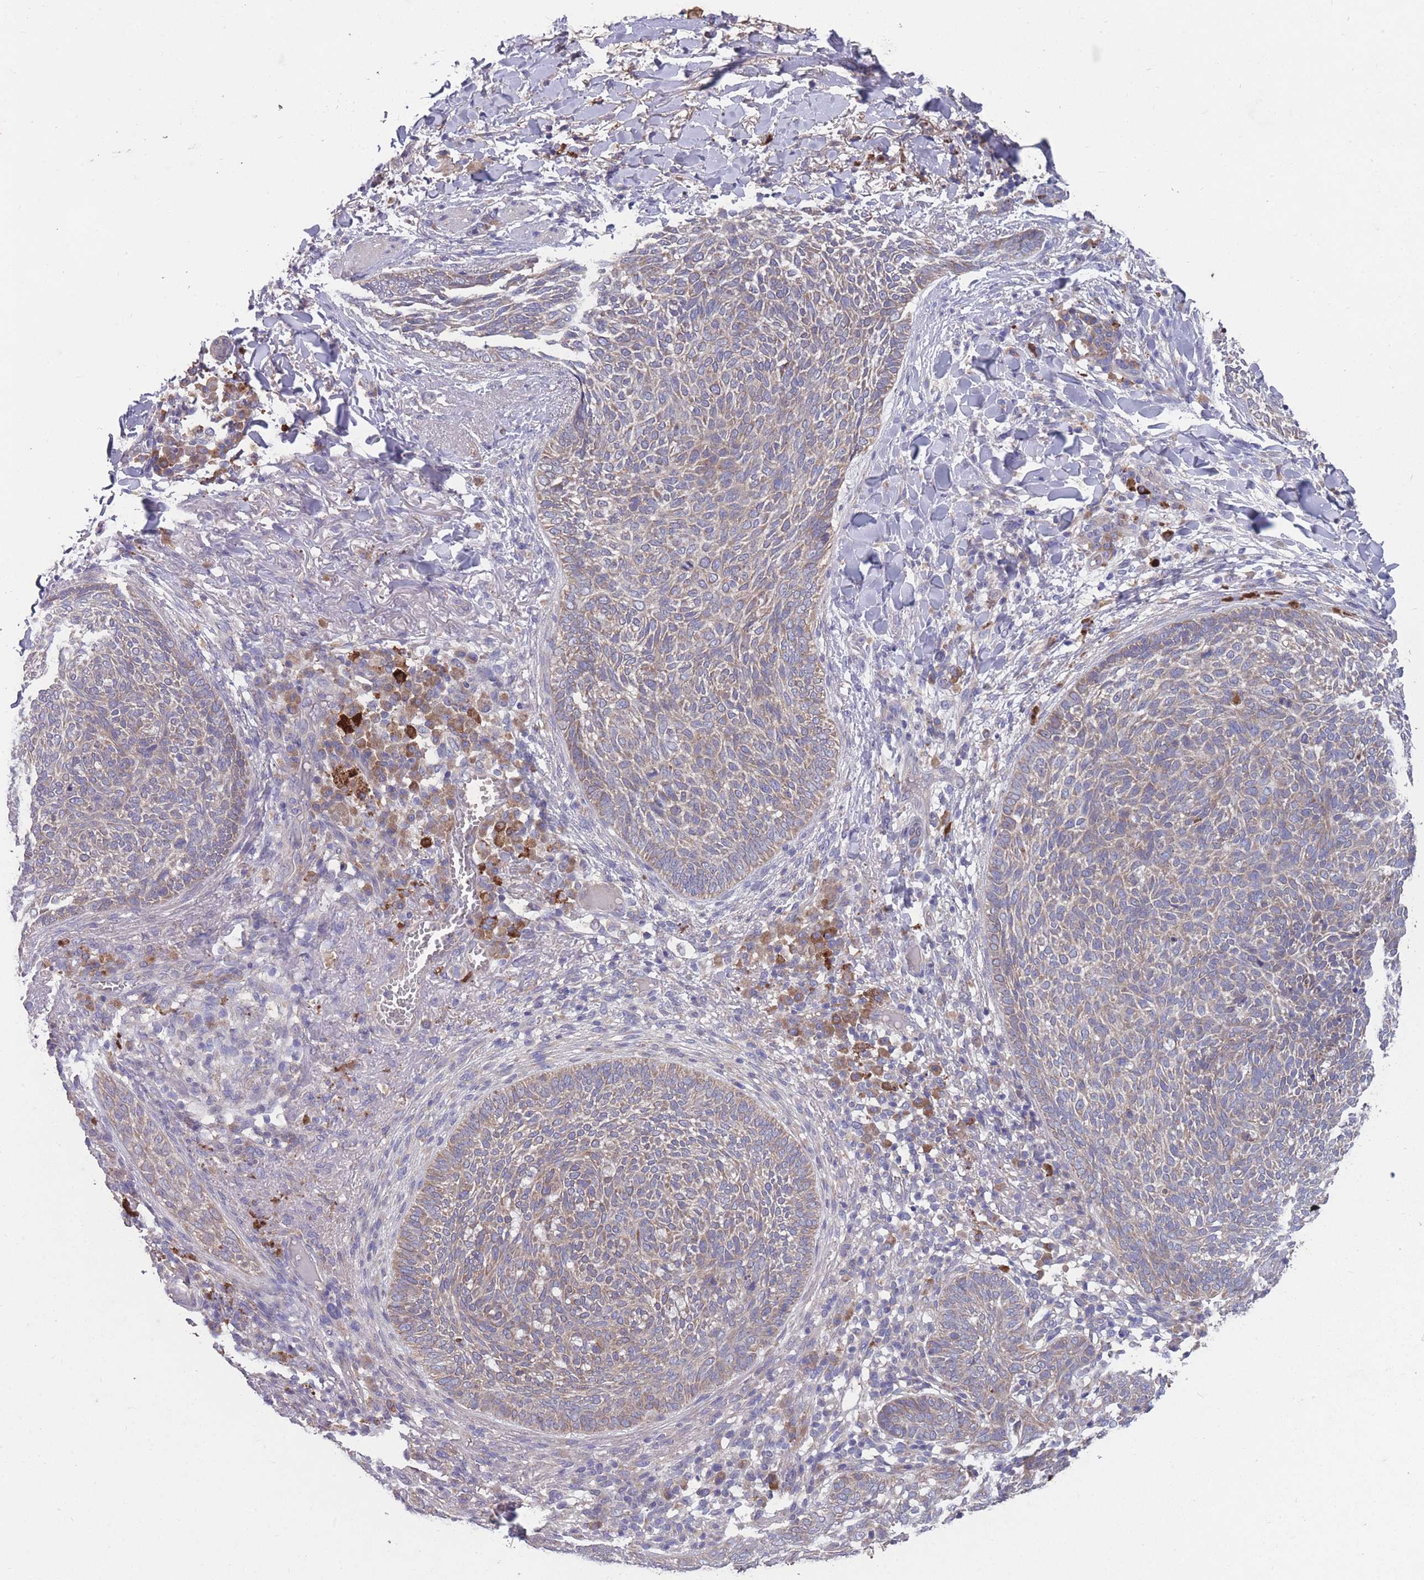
{"staining": {"intensity": "weak", "quantity": ">75%", "location": "cytoplasmic/membranous"}, "tissue": "skin cancer", "cell_type": "Tumor cells", "image_type": "cancer", "snomed": [{"axis": "morphology", "description": "Basal cell carcinoma"}, {"axis": "topography", "description": "Skin"}], "caption": "Brown immunohistochemical staining in human skin cancer (basal cell carcinoma) shows weak cytoplasmic/membranous positivity in about >75% of tumor cells. (DAB (3,3'-diaminobenzidine) = brown stain, brightfield microscopy at high magnification).", "gene": "STIM2", "patient": {"sex": "male", "age": 85}}